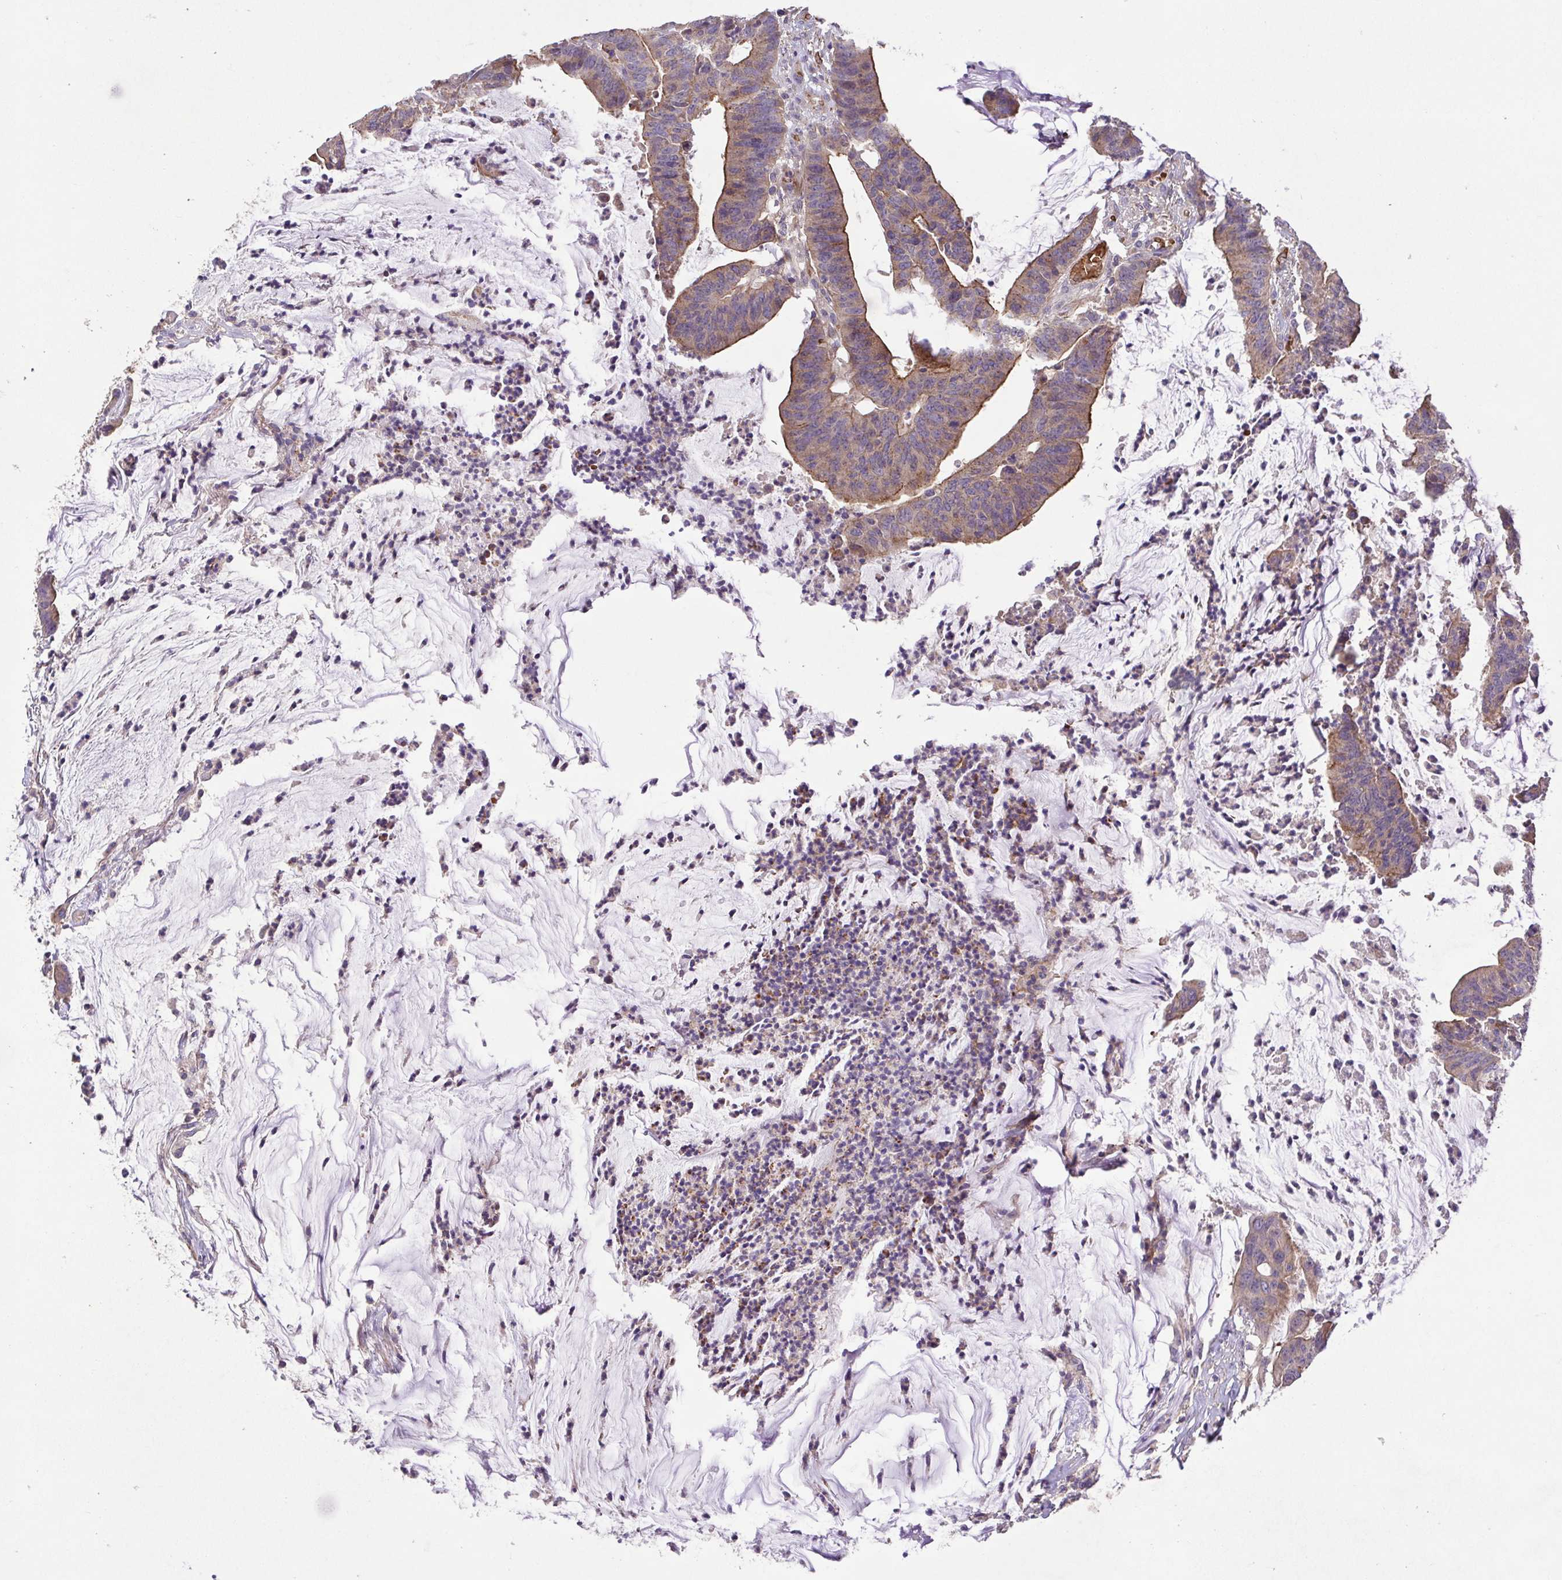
{"staining": {"intensity": "moderate", "quantity": "25%-75%", "location": "cytoplasmic/membranous"}, "tissue": "colorectal cancer", "cell_type": "Tumor cells", "image_type": "cancer", "snomed": [{"axis": "morphology", "description": "Adenocarcinoma, NOS"}, {"axis": "topography", "description": "Colon"}], "caption": "Moderate cytoplasmic/membranous protein staining is identified in about 25%-75% of tumor cells in adenocarcinoma (colorectal).", "gene": "IDE", "patient": {"sex": "female", "age": 78}}